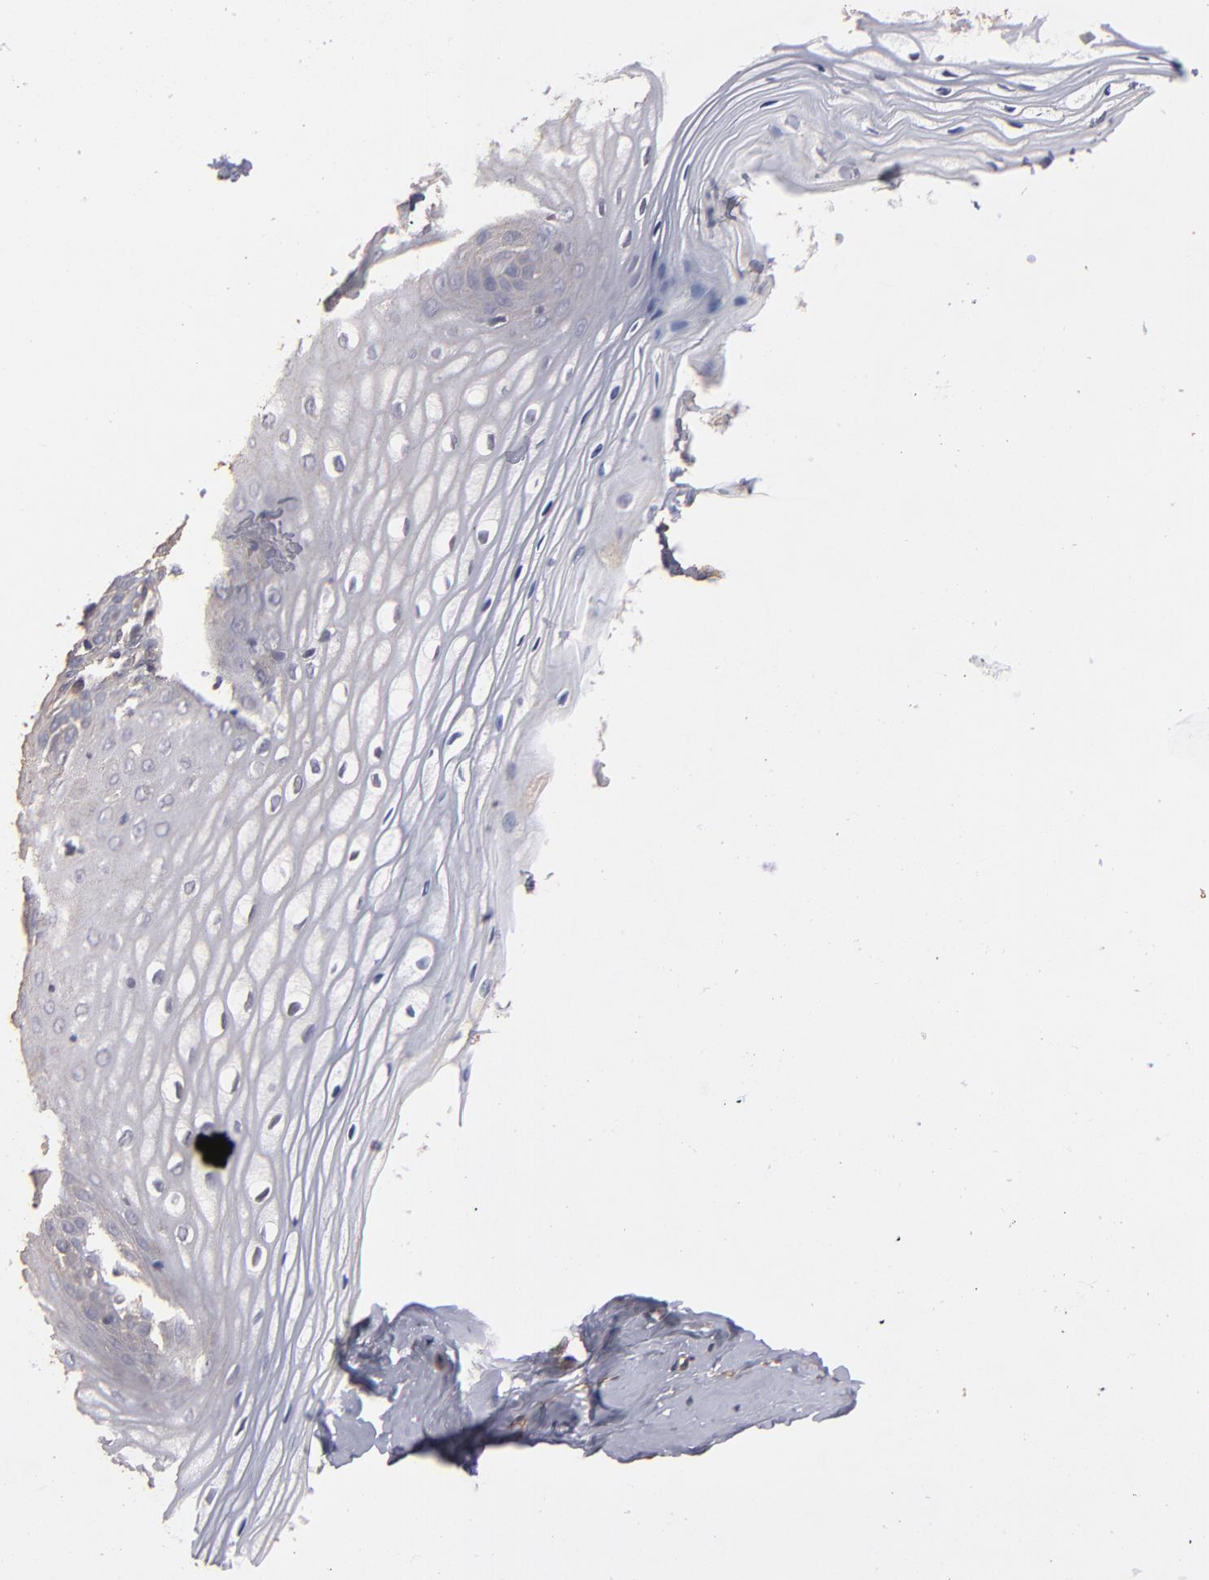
{"staining": {"intensity": "weak", "quantity": "<25%", "location": "cytoplasmic/membranous"}, "tissue": "vagina", "cell_type": "Squamous epithelial cells", "image_type": "normal", "snomed": [{"axis": "morphology", "description": "Normal tissue, NOS"}, {"axis": "topography", "description": "Vagina"}], "caption": "Human vagina stained for a protein using immunohistochemistry (IHC) displays no expression in squamous epithelial cells.", "gene": "DMD", "patient": {"sex": "female", "age": 55}}